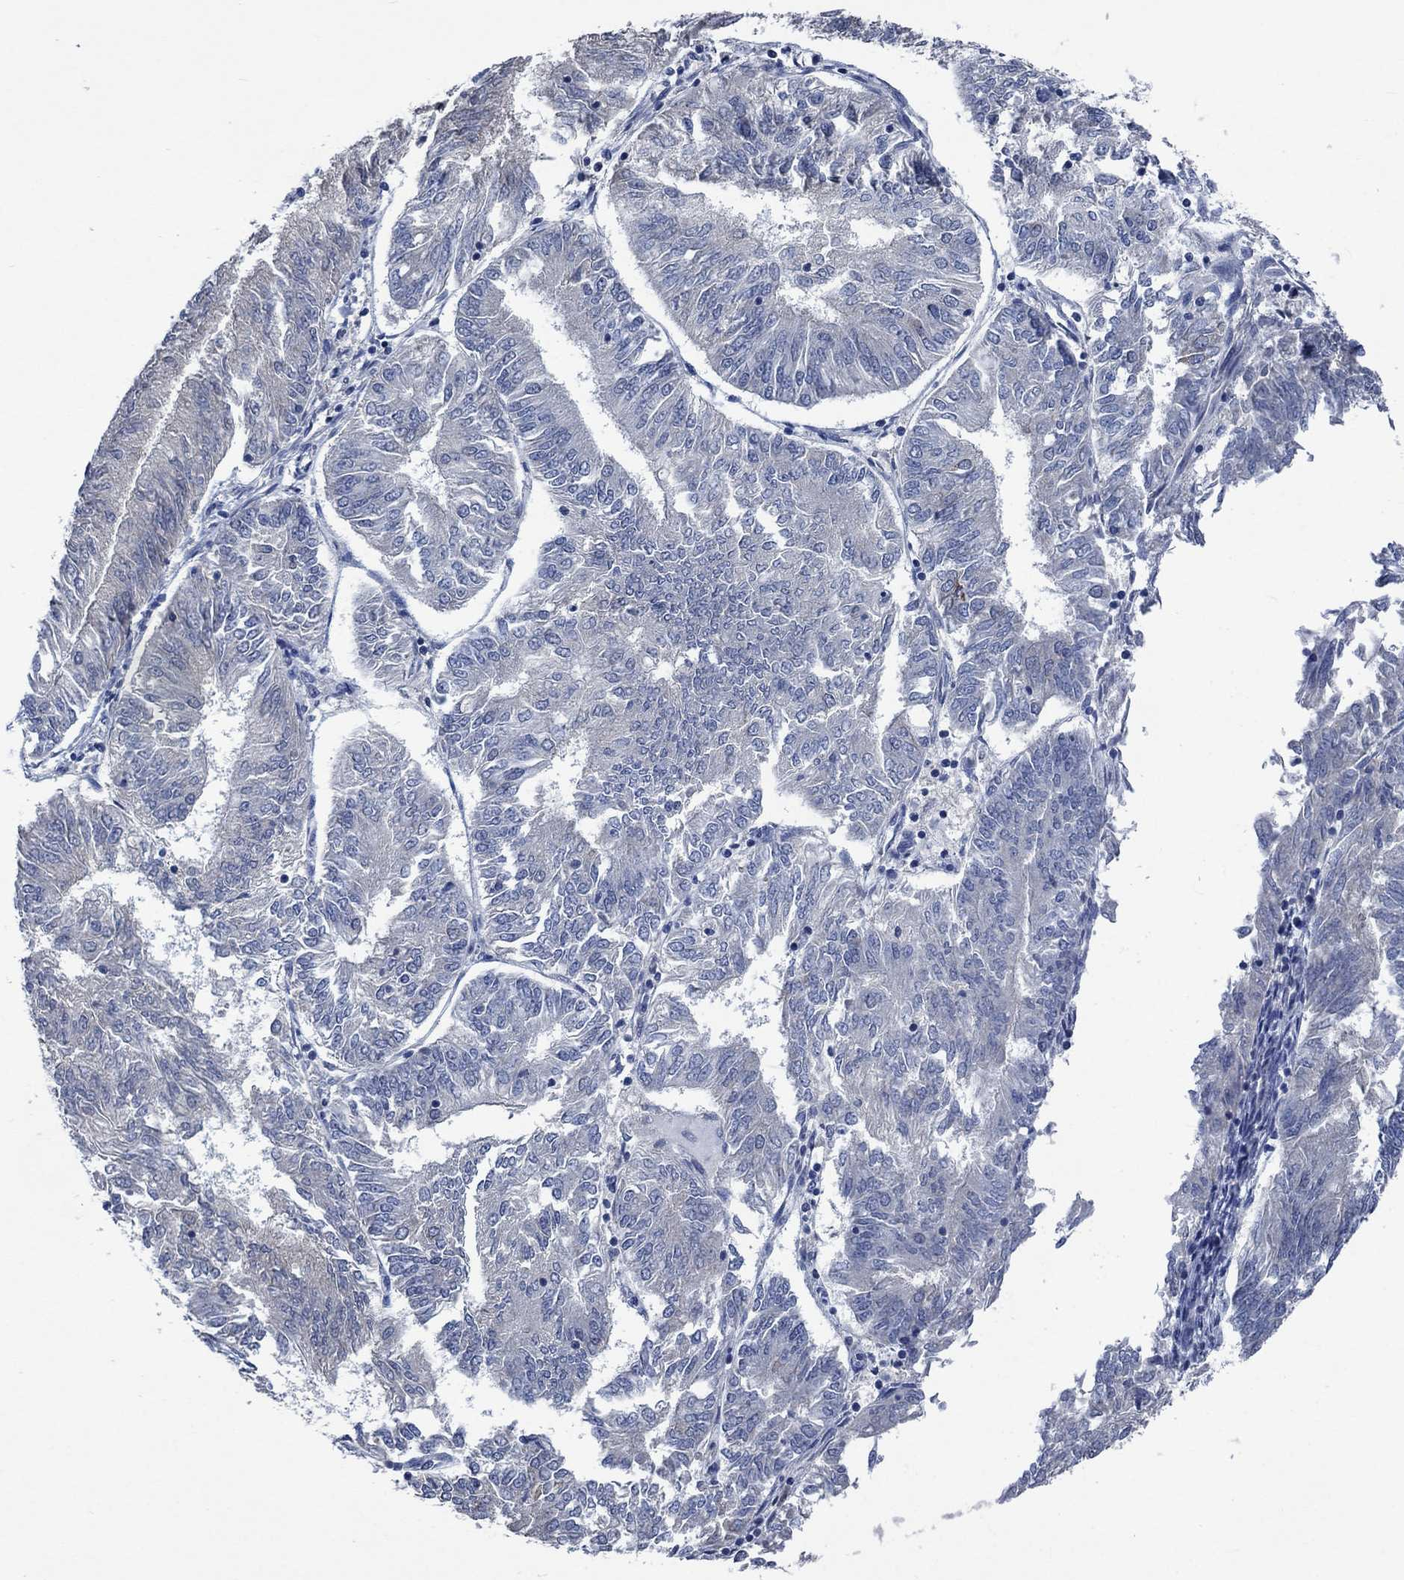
{"staining": {"intensity": "negative", "quantity": "none", "location": "none"}, "tissue": "endometrial cancer", "cell_type": "Tumor cells", "image_type": "cancer", "snomed": [{"axis": "morphology", "description": "Adenocarcinoma, NOS"}, {"axis": "topography", "description": "Endometrium"}], "caption": "This histopathology image is of endometrial adenocarcinoma stained with immunohistochemistry (IHC) to label a protein in brown with the nuclei are counter-stained blue. There is no staining in tumor cells.", "gene": "OBSCN", "patient": {"sex": "female", "age": 58}}